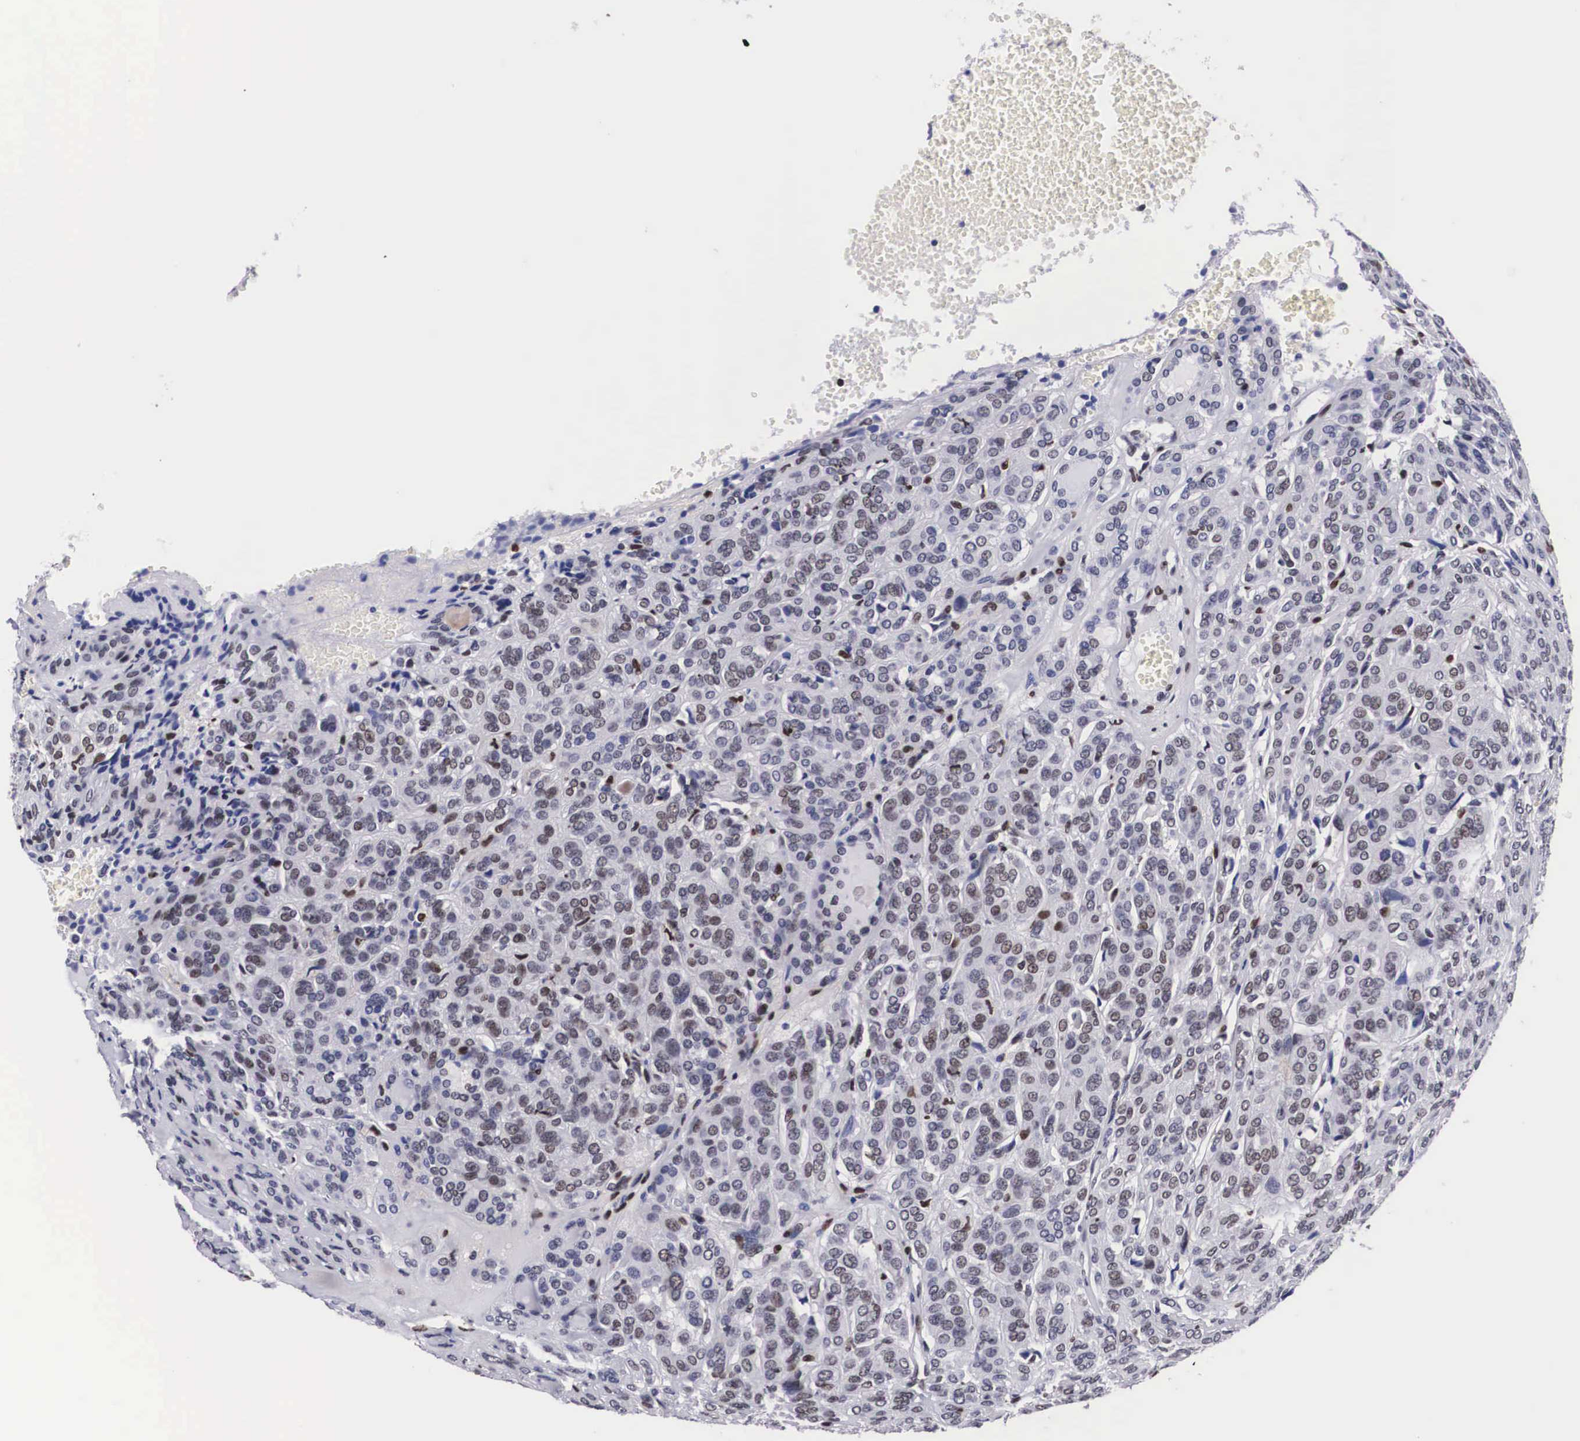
{"staining": {"intensity": "moderate", "quantity": "25%-75%", "location": "nuclear"}, "tissue": "thyroid cancer", "cell_type": "Tumor cells", "image_type": "cancer", "snomed": [{"axis": "morphology", "description": "Follicular adenoma carcinoma, NOS"}, {"axis": "topography", "description": "Thyroid gland"}], "caption": "A brown stain highlights moderate nuclear staining of a protein in thyroid cancer tumor cells.", "gene": "KHDRBS3", "patient": {"sex": "female", "age": 71}}